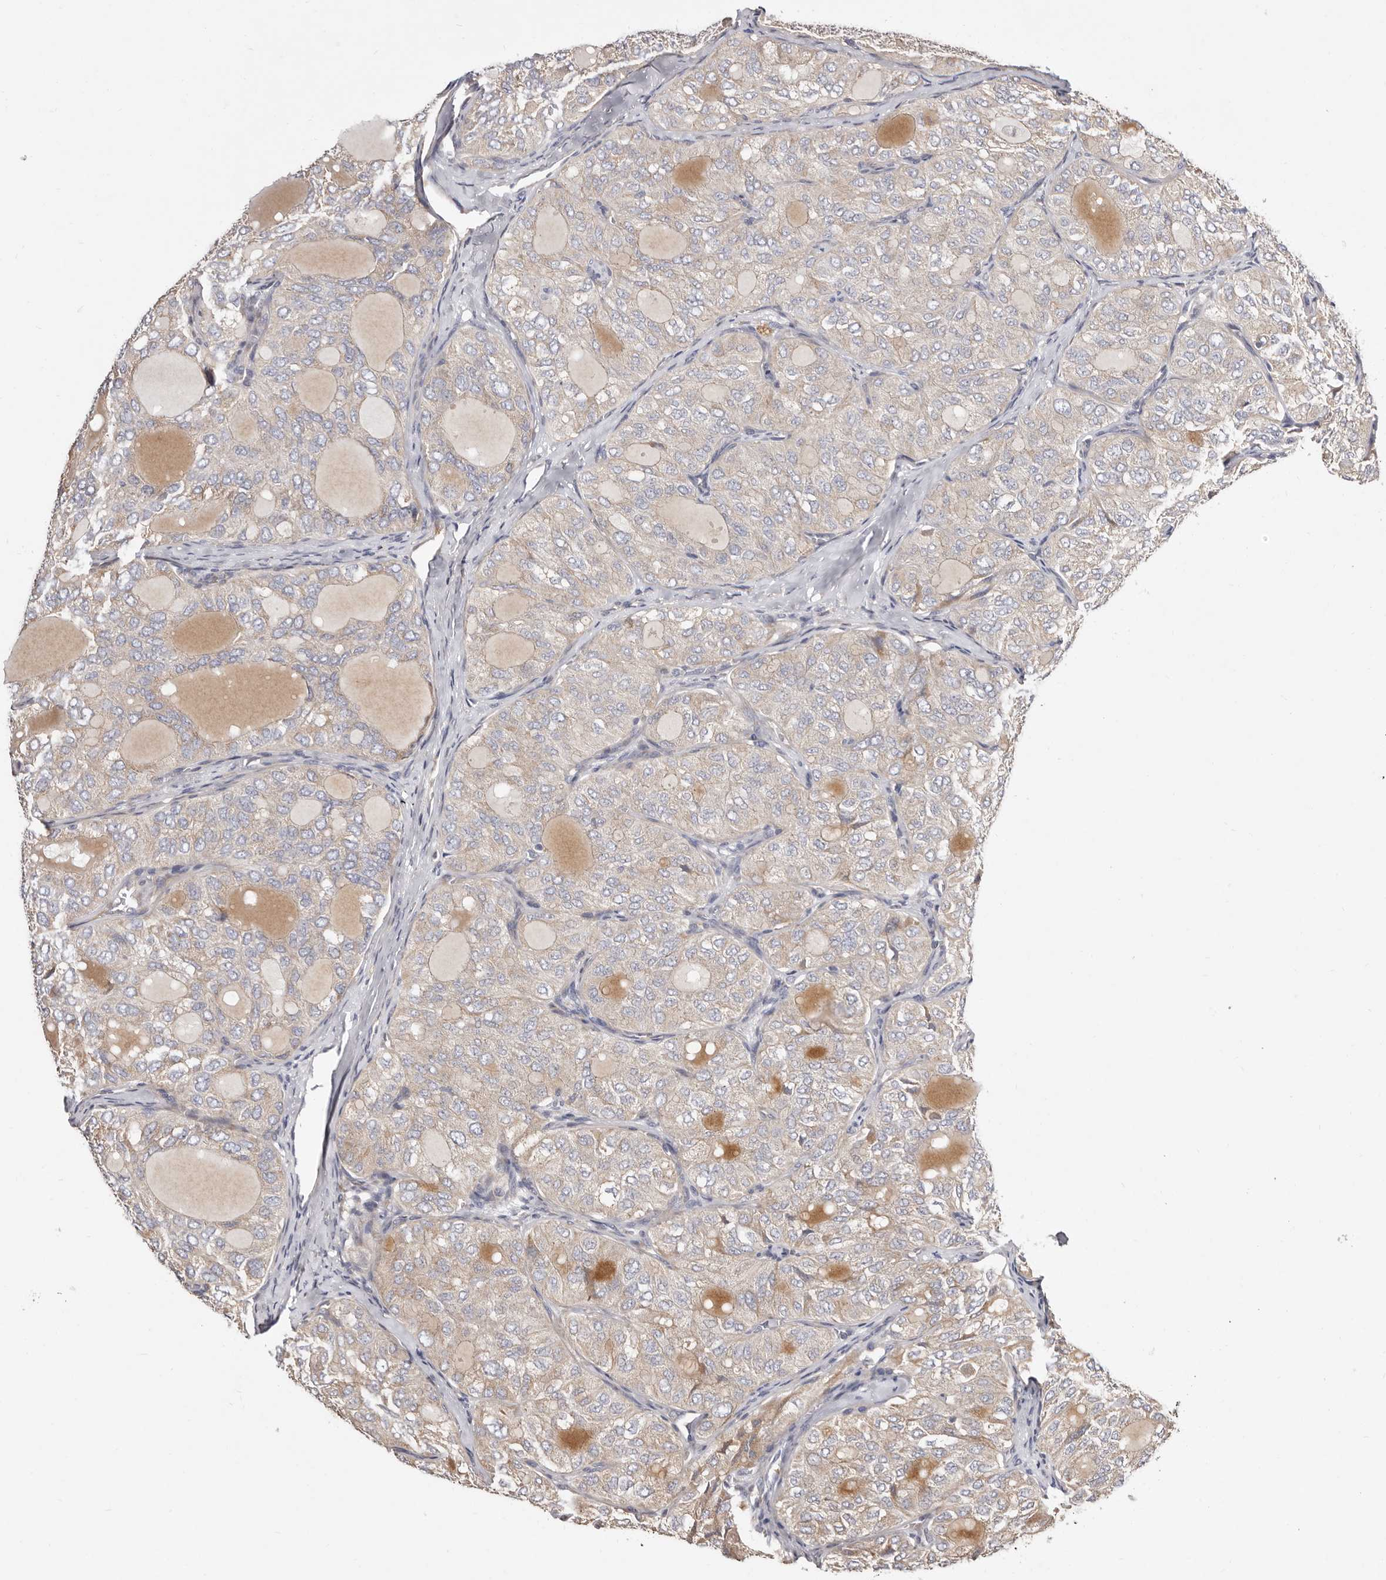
{"staining": {"intensity": "weak", "quantity": ">75%", "location": "cytoplasmic/membranous"}, "tissue": "thyroid cancer", "cell_type": "Tumor cells", "image_type": "cancer", "snomed": [{"axis": "morphology", "description": "Follicular adenoma carcinoma, NOS"}, {"axis": "topography", "description": "Thyroid gland"}], "caption": "Thyroid cancer (follicular adenoma carcinoma) was stained to show a protein in brown. There is low levels of weak cytoplasmic/membranous staining in about >75% of tumor cells. The staining was performed using DAB, with brown indicating positive protein expression. Nuclei are stained blue with hematoxylin.", "gene": "ASIC5", "patient": {"sex": "male", "age": 75}}